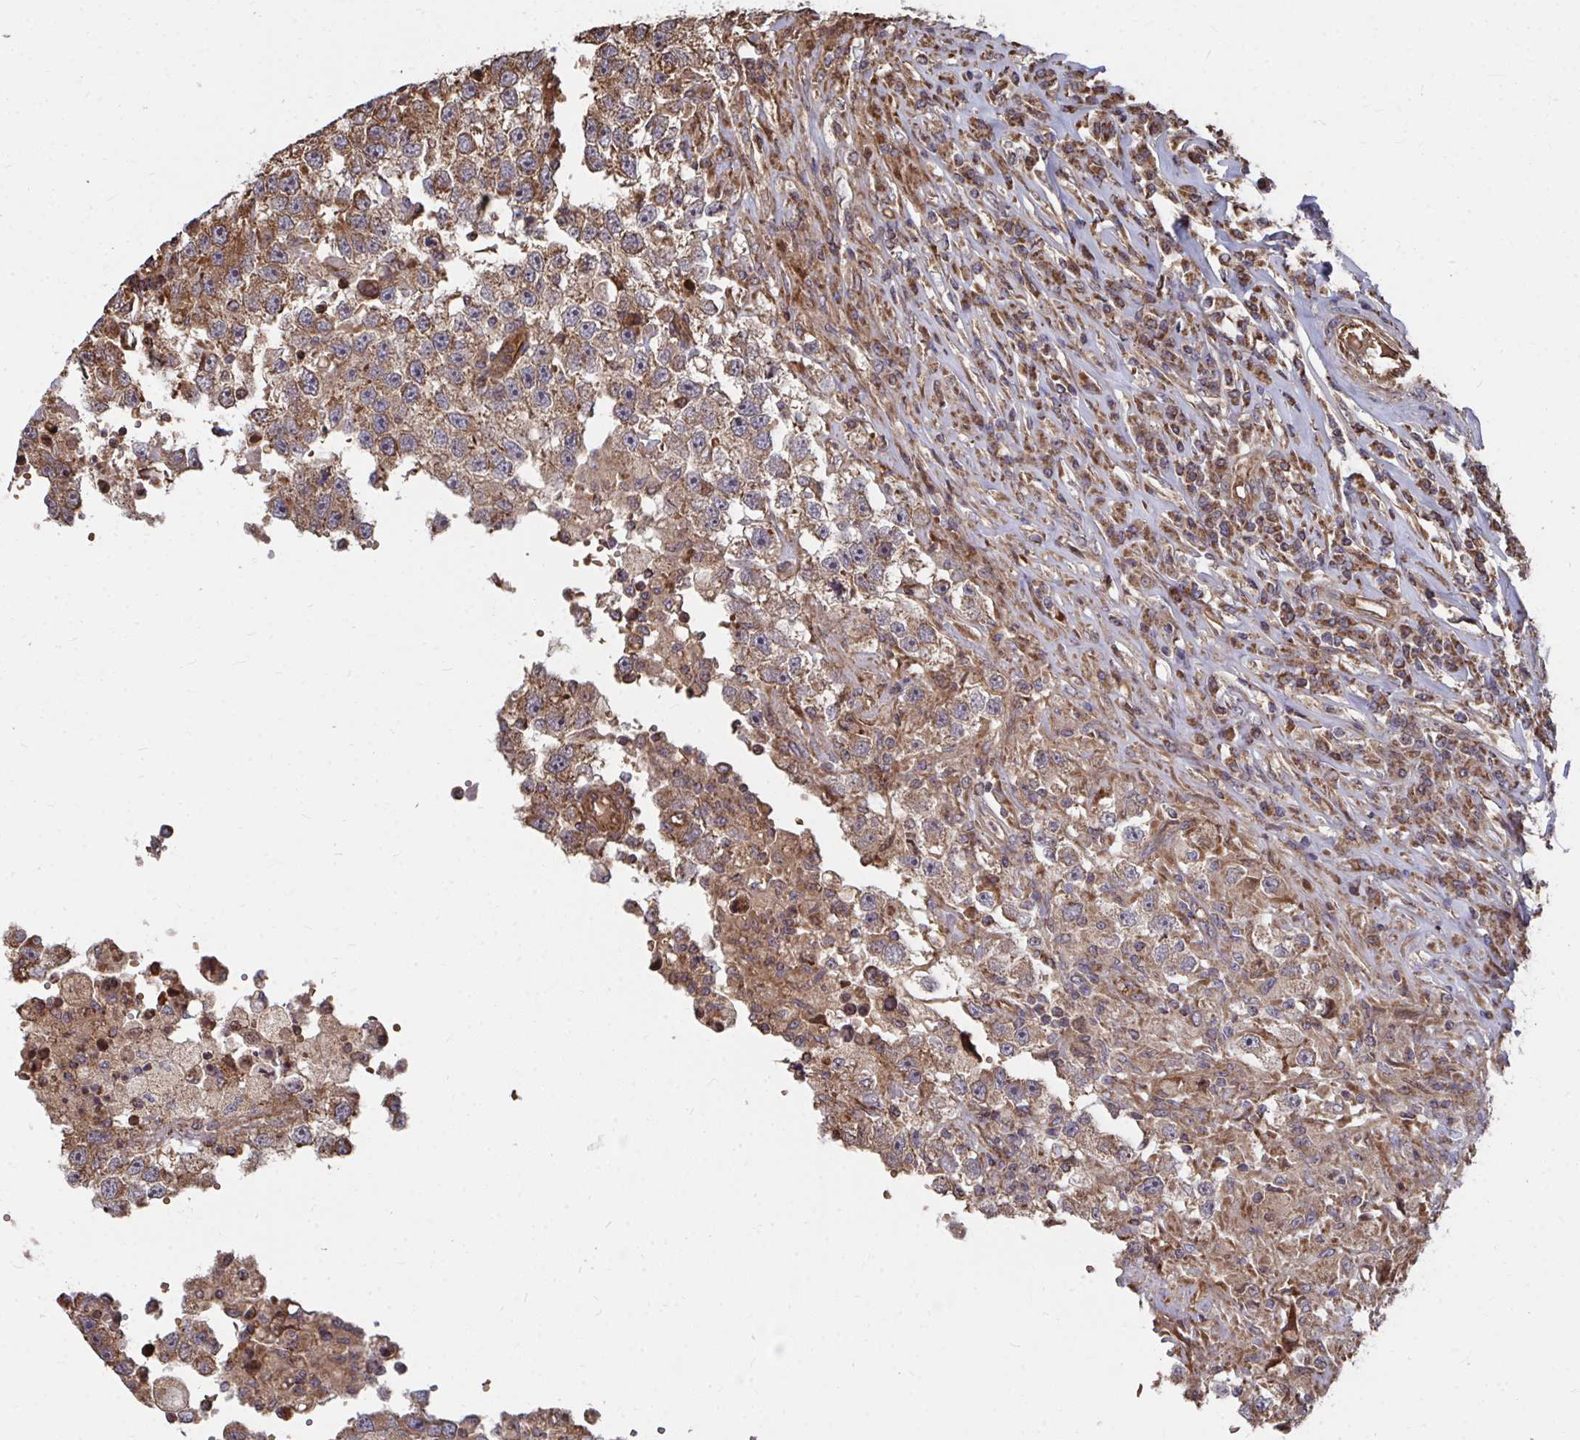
{"staining": {"intensity": "moderate", "quantity": ">75%", "location": "cytoplasmic/membranous"}, "tissue": "testis cancer", "cell_type": "Tumor cells", "image_type": "cancer", "snomed": [{"axis": "morphology", "description": "Carcinoma, Embryonal, NOS"}, {"axis": "topography", "description": "Testis"}], "caption": "DAB immunohistochemical staining of human embryonal carcinoma (testis) shows moderate cytoplasmic/membranous protein expression in about >75% of tumor cells.", "gene": "FAM89A", "patient": {"sex": "male", "age": 83}}